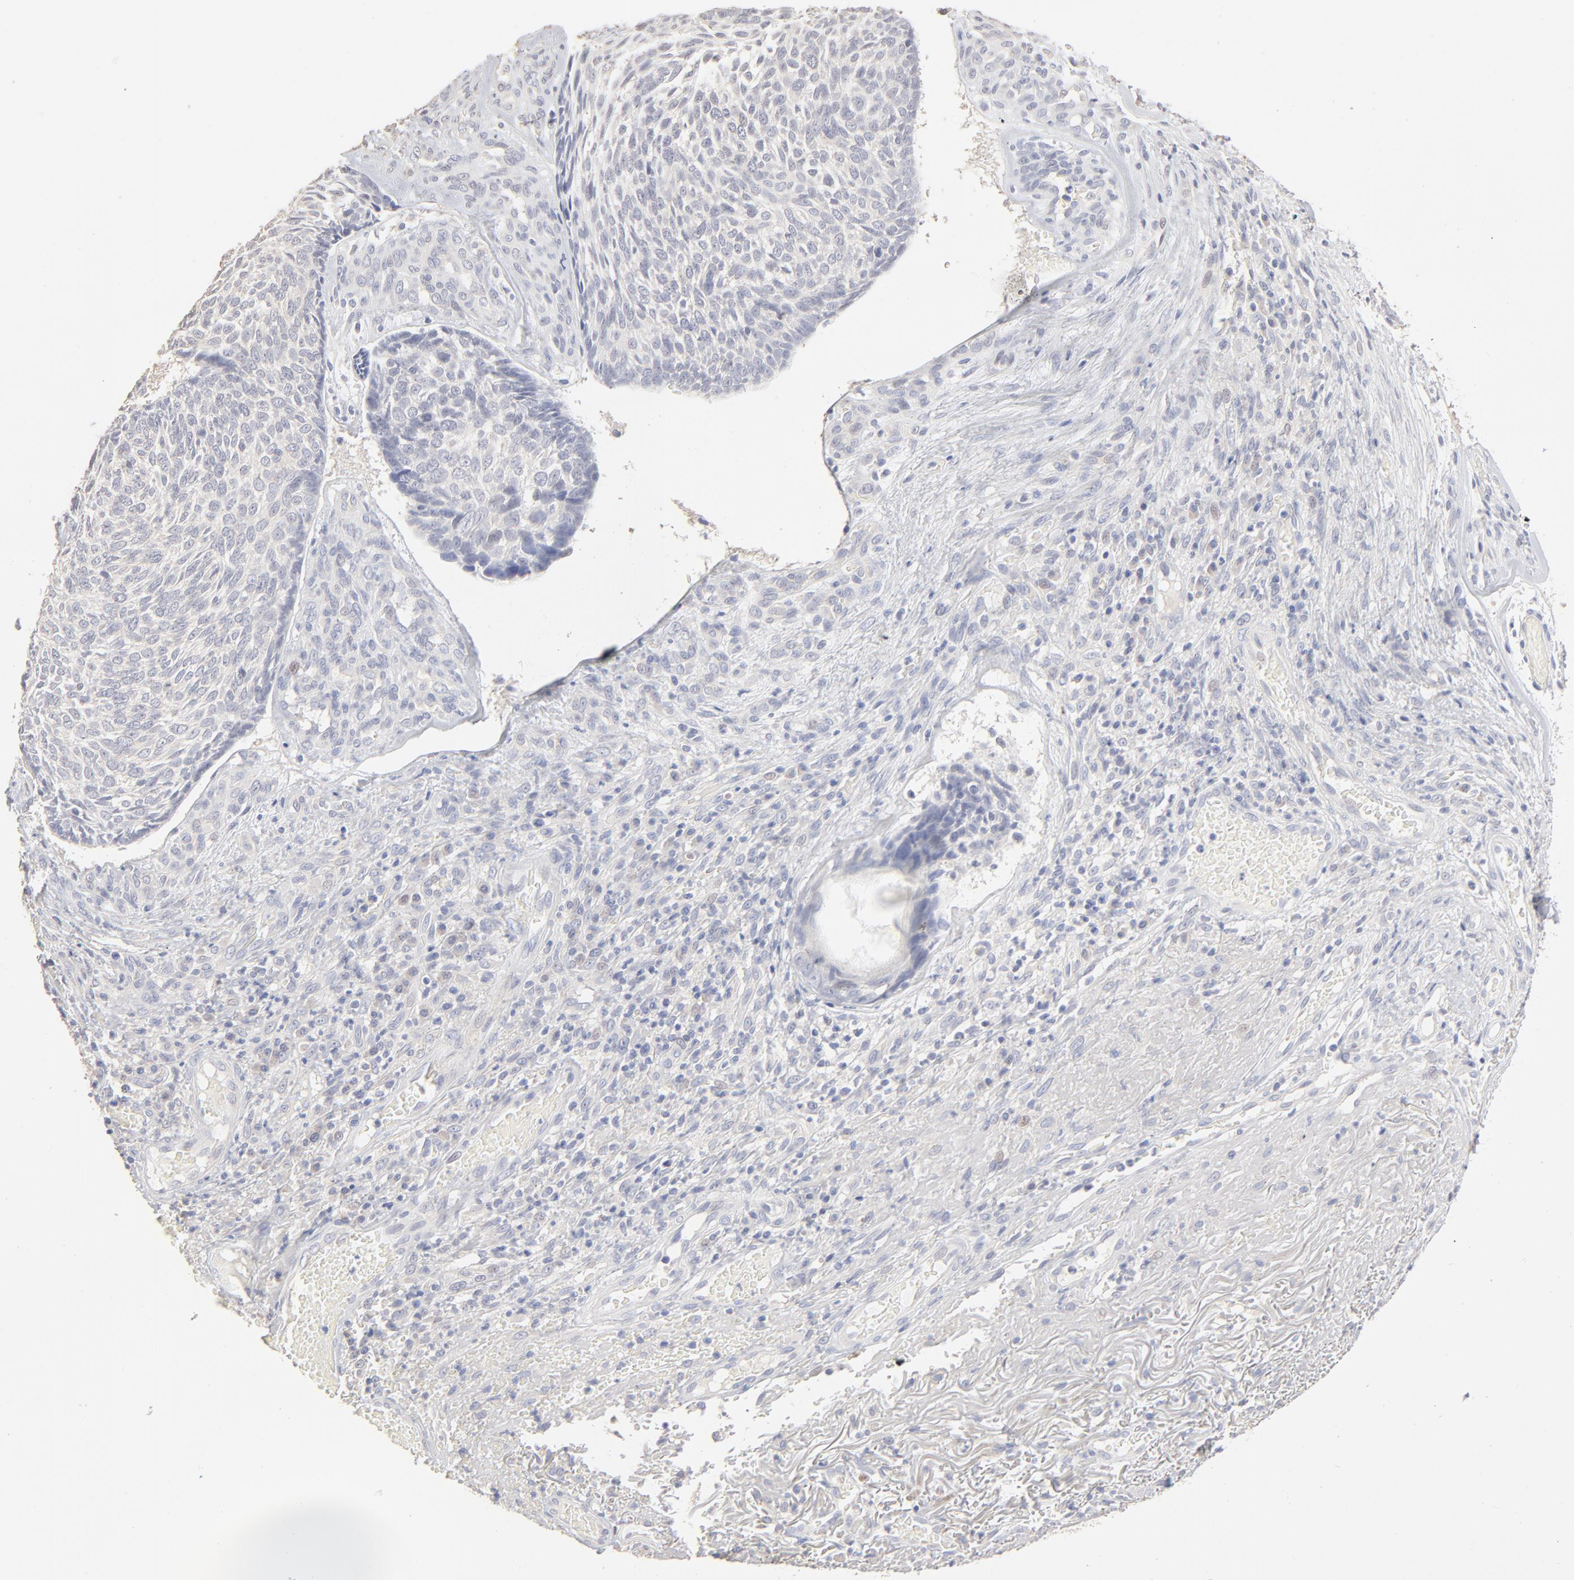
{"staining": {"intensity": "weak", "quantity": "<25%", "location": "cytoplasmic/membranous,nuclear"}, "tissue": "skin cancer", "cell_type": "Tumor cells", "image_type": "cancer", "snomed": [{"axis": "morphology", "description": "Basal cell carcinoma"}, {"axis": "topography", "description": "Skin"}], "caption": "DAB (3,3'-diaminobenzidine) immunohistochemical staining of skin basal cell carcinoma exhibits no significant staining in tumor cells. Brightfield microscopy of immunohistochemistry (IHC) stained with DAB (brown) and hematoxylin (blue), captured at high magnification.", "gene": "DNAL4", "patient": {"sex": "male", "age": 72}}